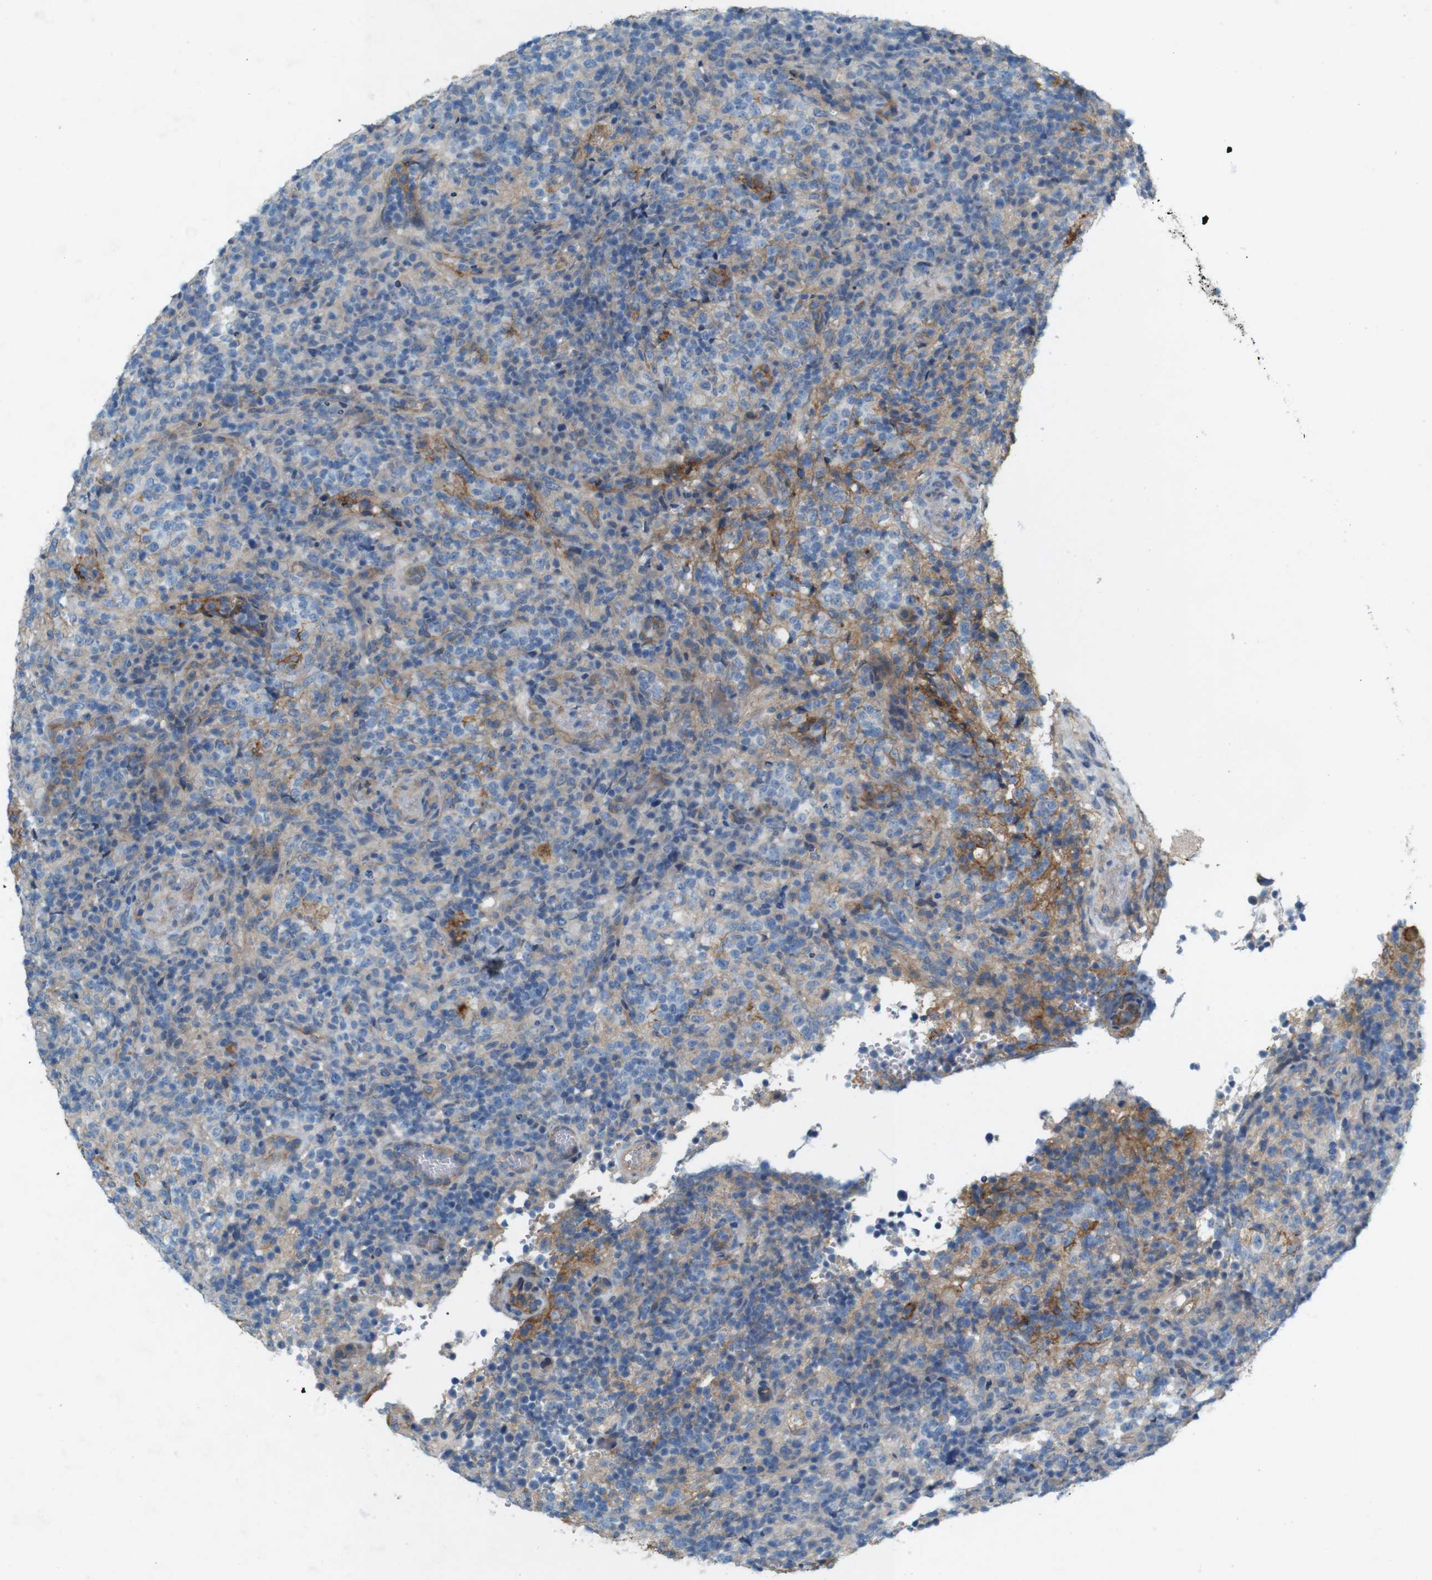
{"staining": {"intensity": "weak", "quantity": "<25%", "location": "cytoplasmic/membranous"}, "tissue": "lymphoma", "cell_type": "Tumor cells", "image_type": "cancer", "snomed": [{"axis": "morphology", "description": "Malignant lymphoma, non-Hodgkin's type, High grade"}, {"axis": "topography", "description": "Lymph node"}], "caption": "Image shows no significant protein expression in tumor cells of high-grade malignant lymphoma, non-Hodgkin's type.", "gene": "PVR", "patient": {"sex": "female", "age": 76}}